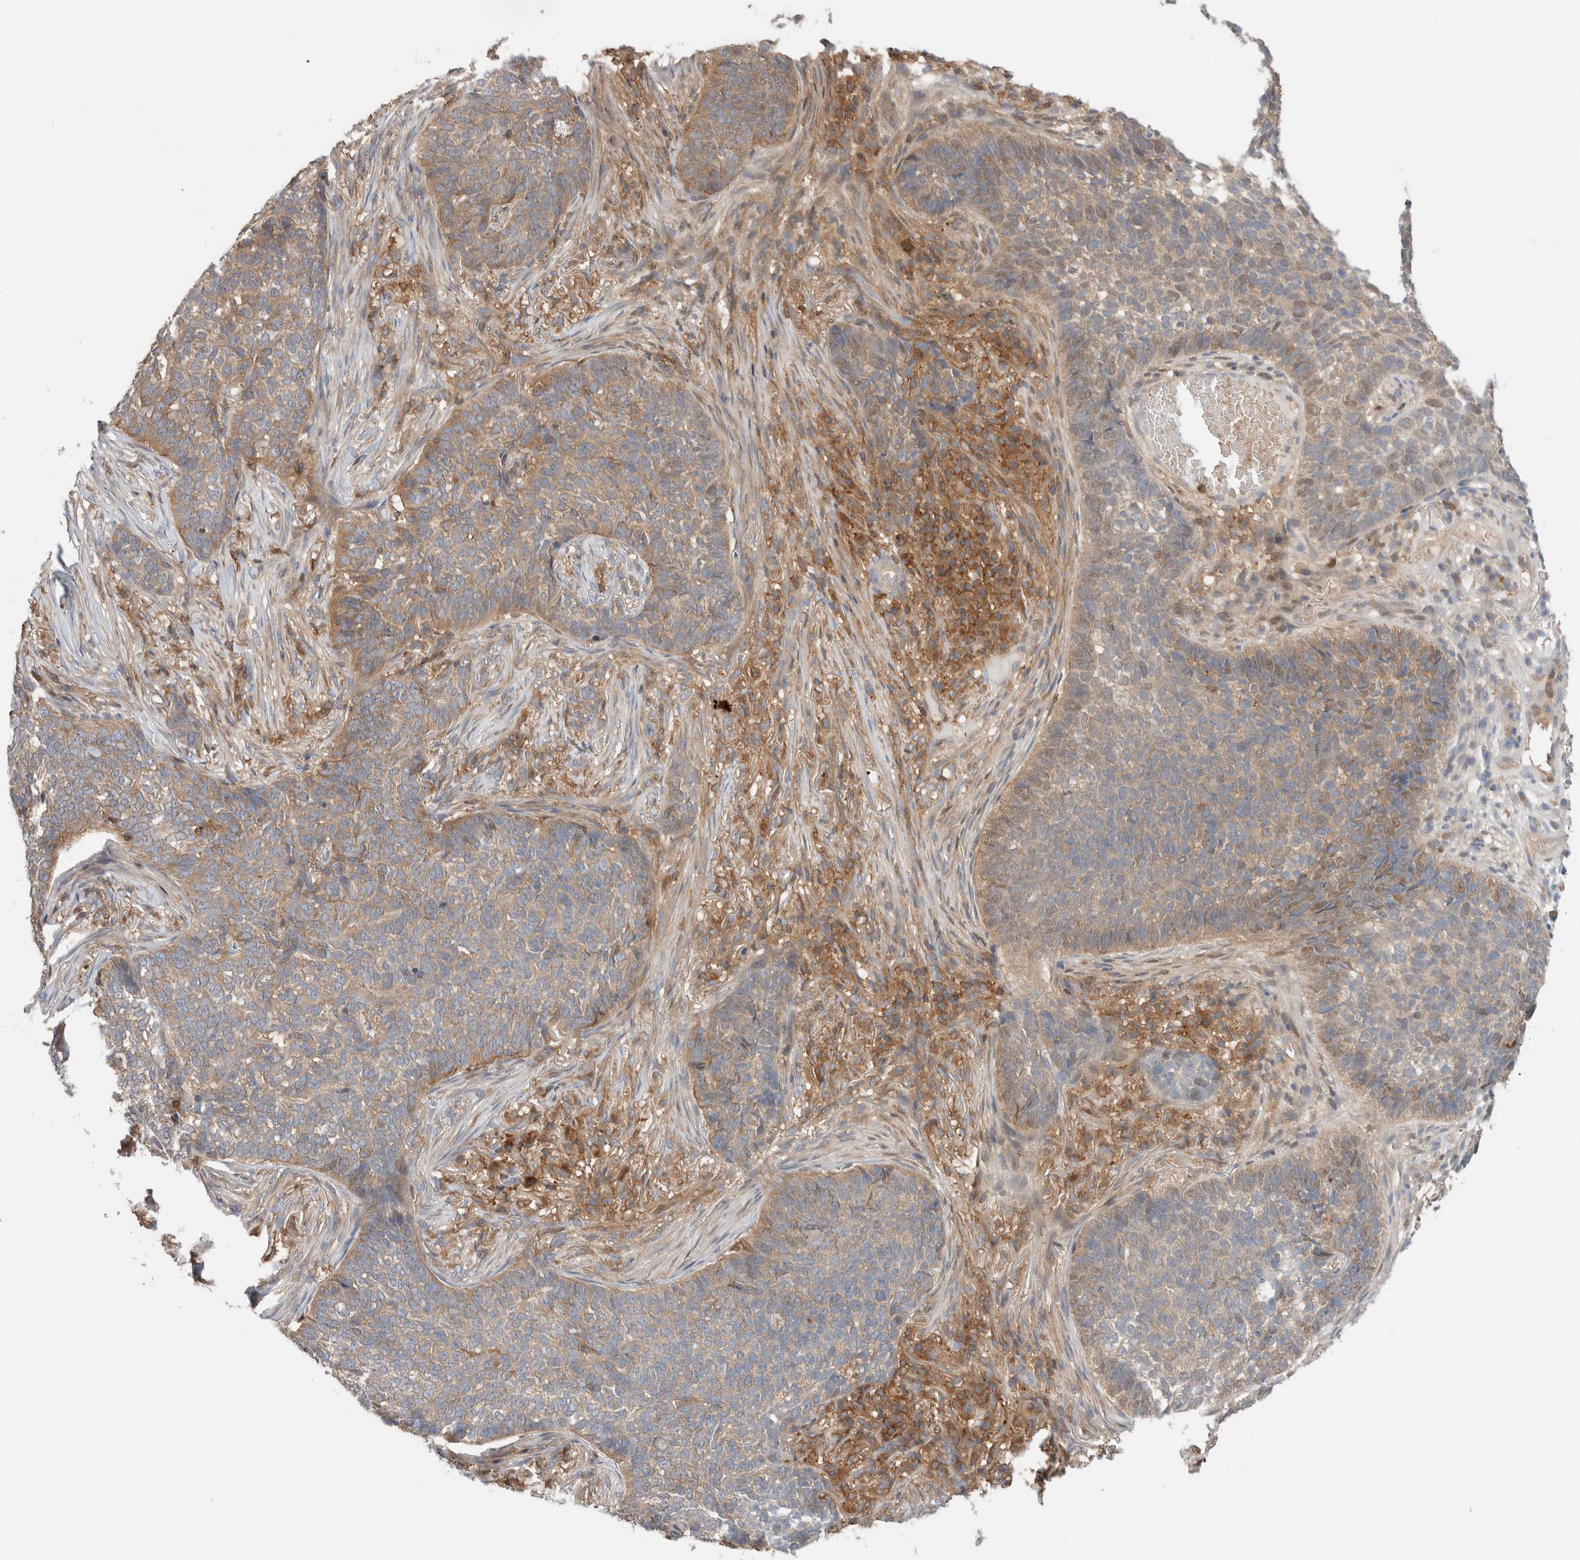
{"staining": {"intensity": "weak", "quantity": ">75%", "location": "cytoplasmic/membranous"}, "tissue": "skin cancer", "cell_type": "Tumor cells", "image_type": "cancer", "snomed": [{"axis": "morphology", "description": "Basal cell carcinoma"}, {"axis": "topography", "description": "Skin"}], "caption": "Tumor cells show low levels of weak cytoplasmic/membranous expression in approximately >75% of cells in skin cancer. The staining is performed using DAB brown chromogen to label protein expression. The nuclei are counter-stained blue using hematoxylin.", "gene": "KLHL14", "patient": {"sex": "male", "age": 85}}